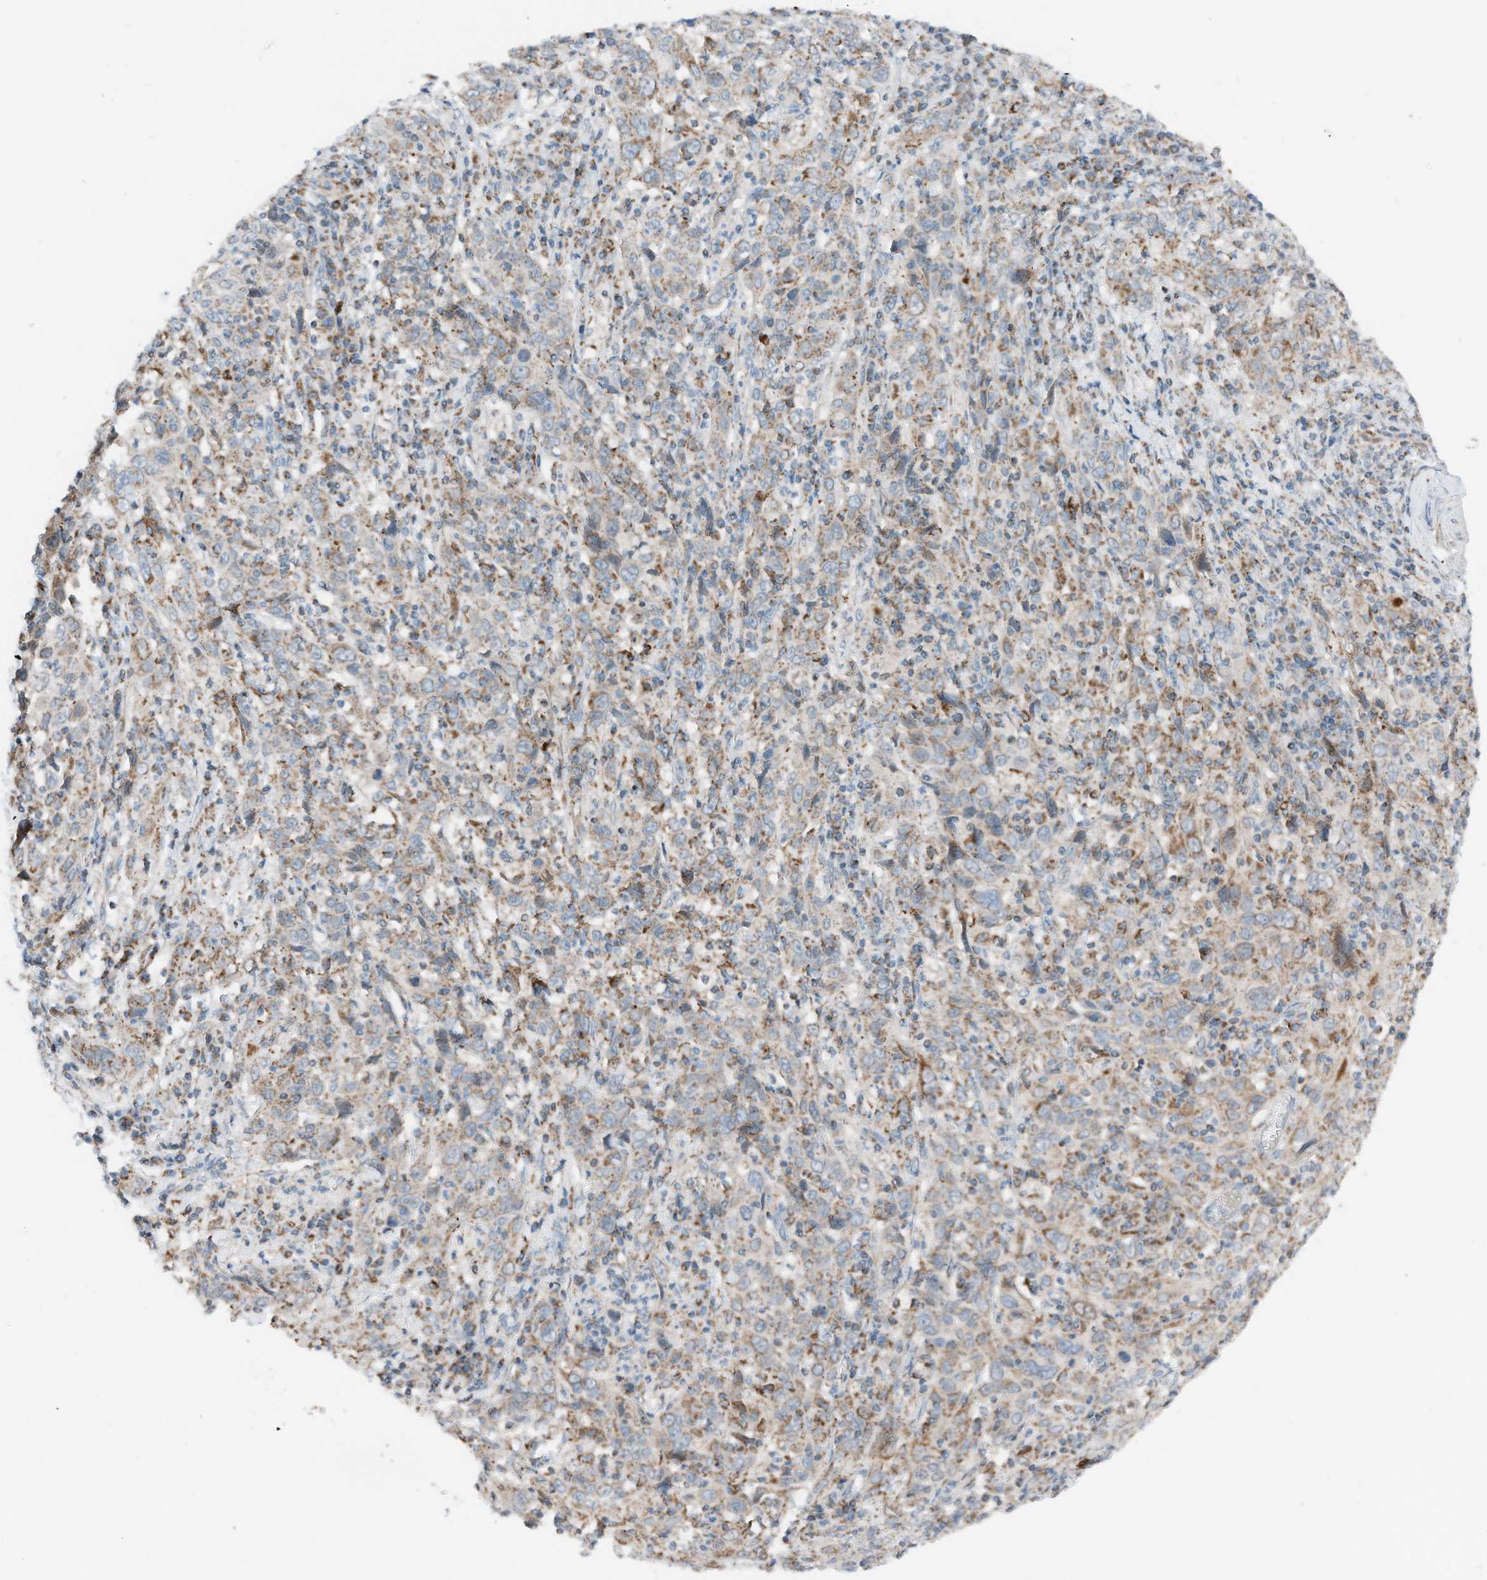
{"staining": {"intensity": "moderate", "quantity": "25%-75%", "location": "cytoplasmic/membranous"}, "tissue": "cervical cancer", "cell_type": "Tumor cells", "image_type": "cancer", "snomed": [{"axis": "morphology", "description": "Squamous cell carcinoma, NOS"}, {"axis": "topography", "description": "Cervix"}], "caption": "Immunohistochemistry image of human squamous cell carcinoma (cervical) stained for a protein (brown), which demonstrates medium levels of moderate cytoplasmic/membranous expression in about 25%-75% of tumor cells.", "gene": "RMND1", "patient": {"sex": "female", "age": 46}}